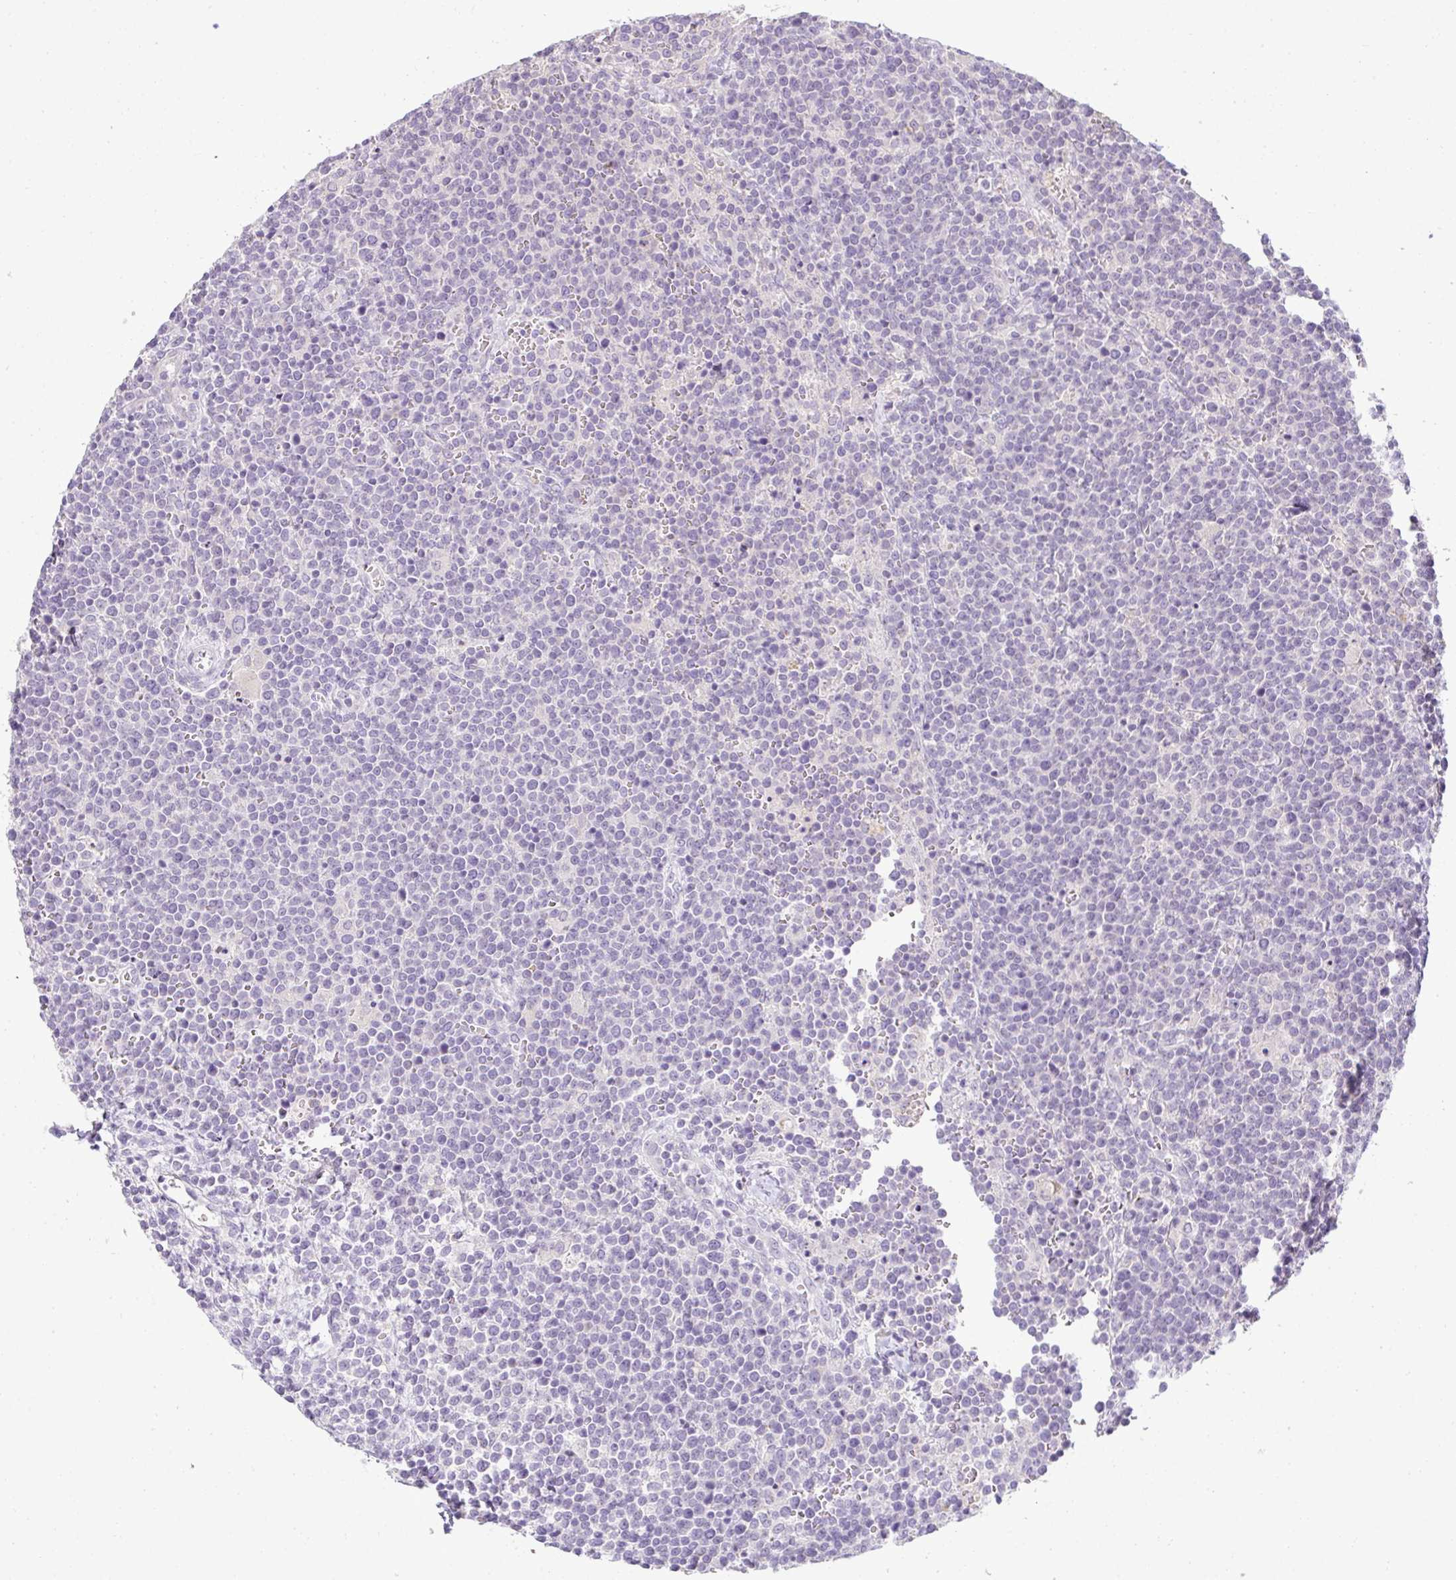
{"staining": {"intensity": "negative", "quantity": "none", "location": "none"}, "tissue": "lymphoma", "cell_type": "Tumor cells", "image_type": "cancer", "snomed": [{"axis": "morphology", "description": "Malignant lymphoma, non-Hodgkin's type, High grade"}, {"axis": "topography", "description": "Lymph node"}], "caption": "Malignant lymphoma, non-Hodgkin's type (high-grade) was stained to show a protein in brown. There is no significant expression in tumor cells. (IHC, brightfield microscopy, high magnification).", "gene": "CMPK1", "patient": {"sex": "male", "age": 61}}